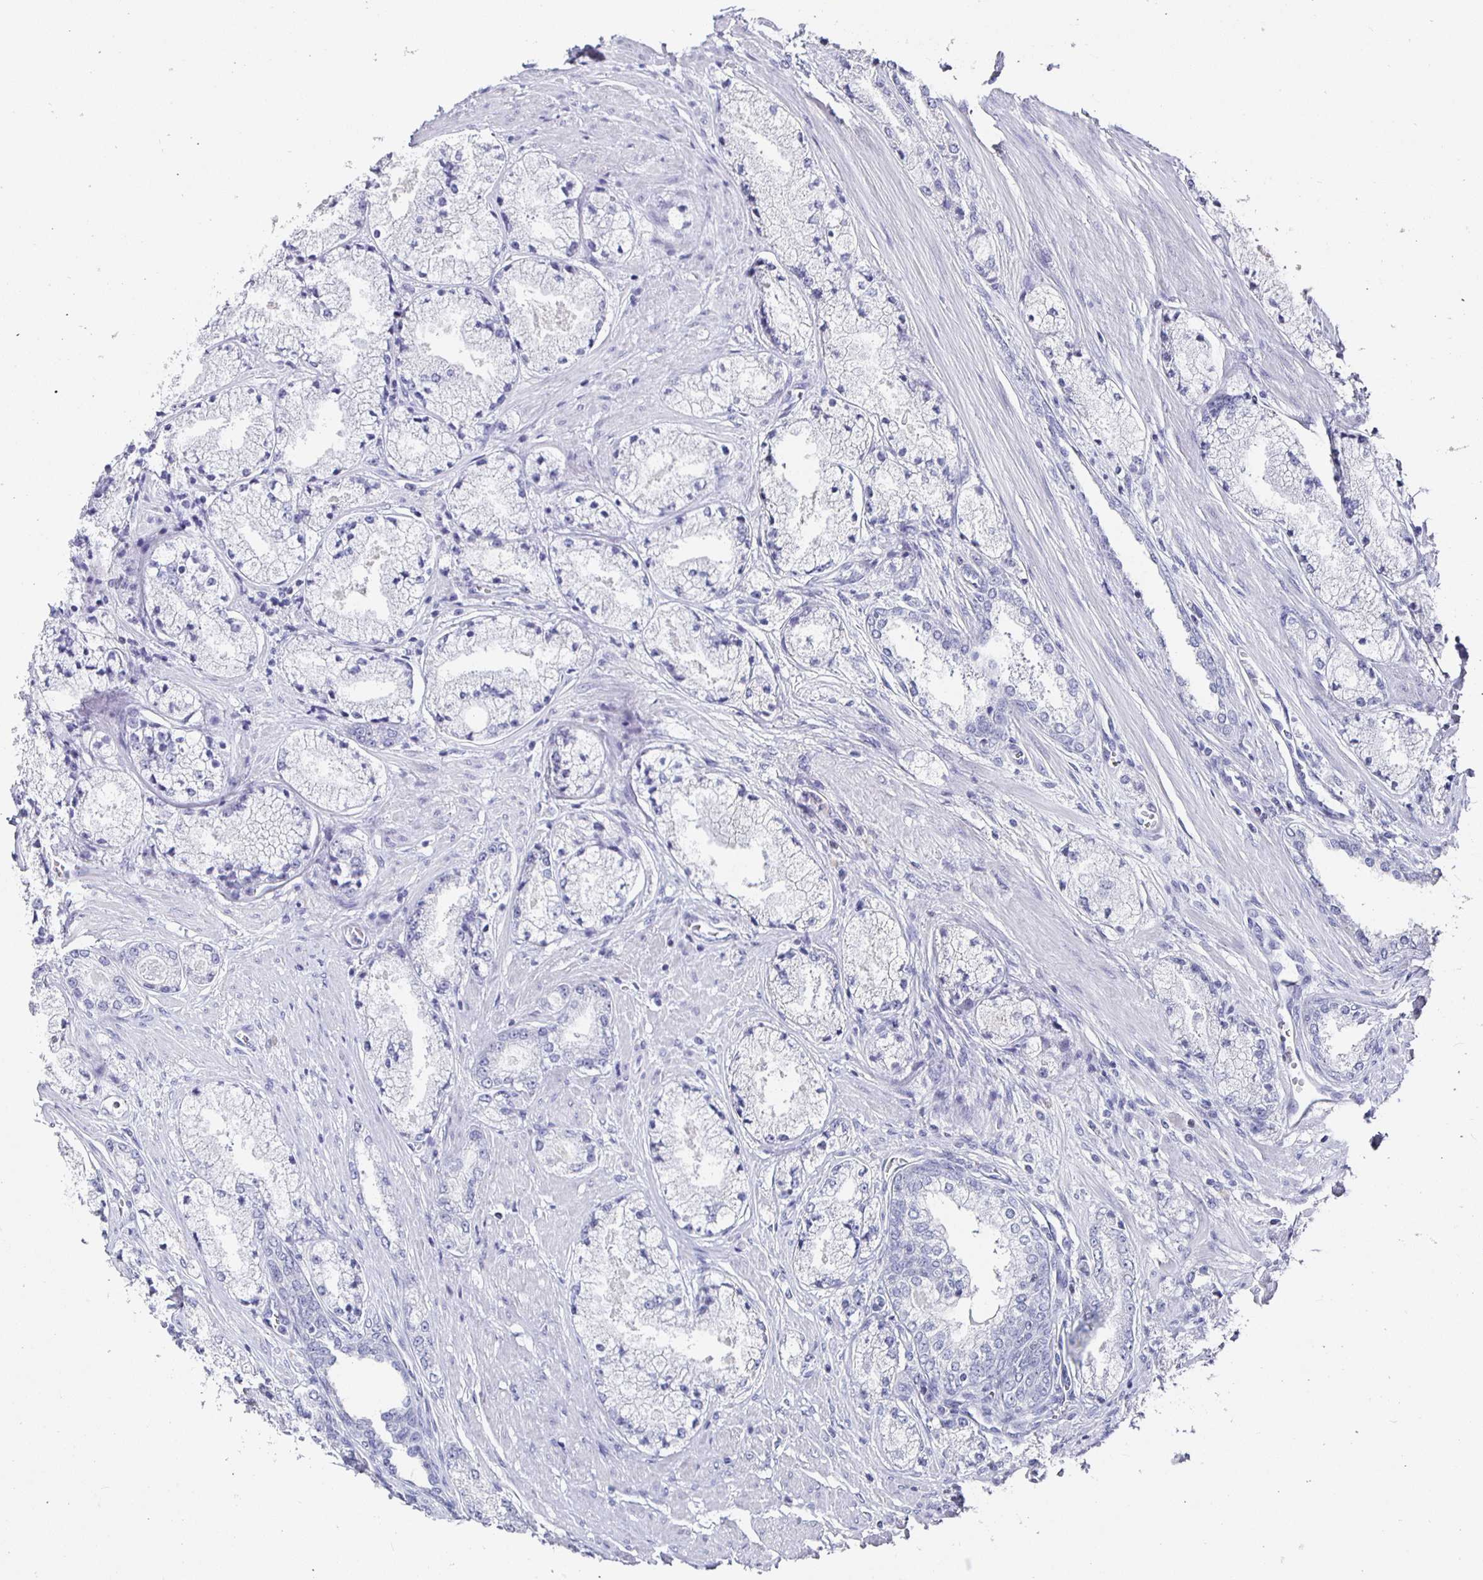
{"staining": {"intensity": "negative", "quantity": "none", "location": "none"}, "tissue": "prostate cancer", "cell_type": "Tumor cells", "image_type": "cancer", "snomed": [{"axis": "morphology", "description": "Adenocarcinoma, High grade"}, {"axis": "topography", "description": "Prostate"}], "caption": "High magnification brightfield microscopy of adenocarcinoma (high-grade) (prostate) stained with DAB (3,3'-diaminobenzidine) (brown) and counterstained with hematoxylin (blue): tumor cells show no significant positivity. (DAB (3,3'-diaminobenzidine) immunohistochemistry (IHC), high magnification).", "gene": "RUNX2", "patient": {"sex": "male", "age": 63}}